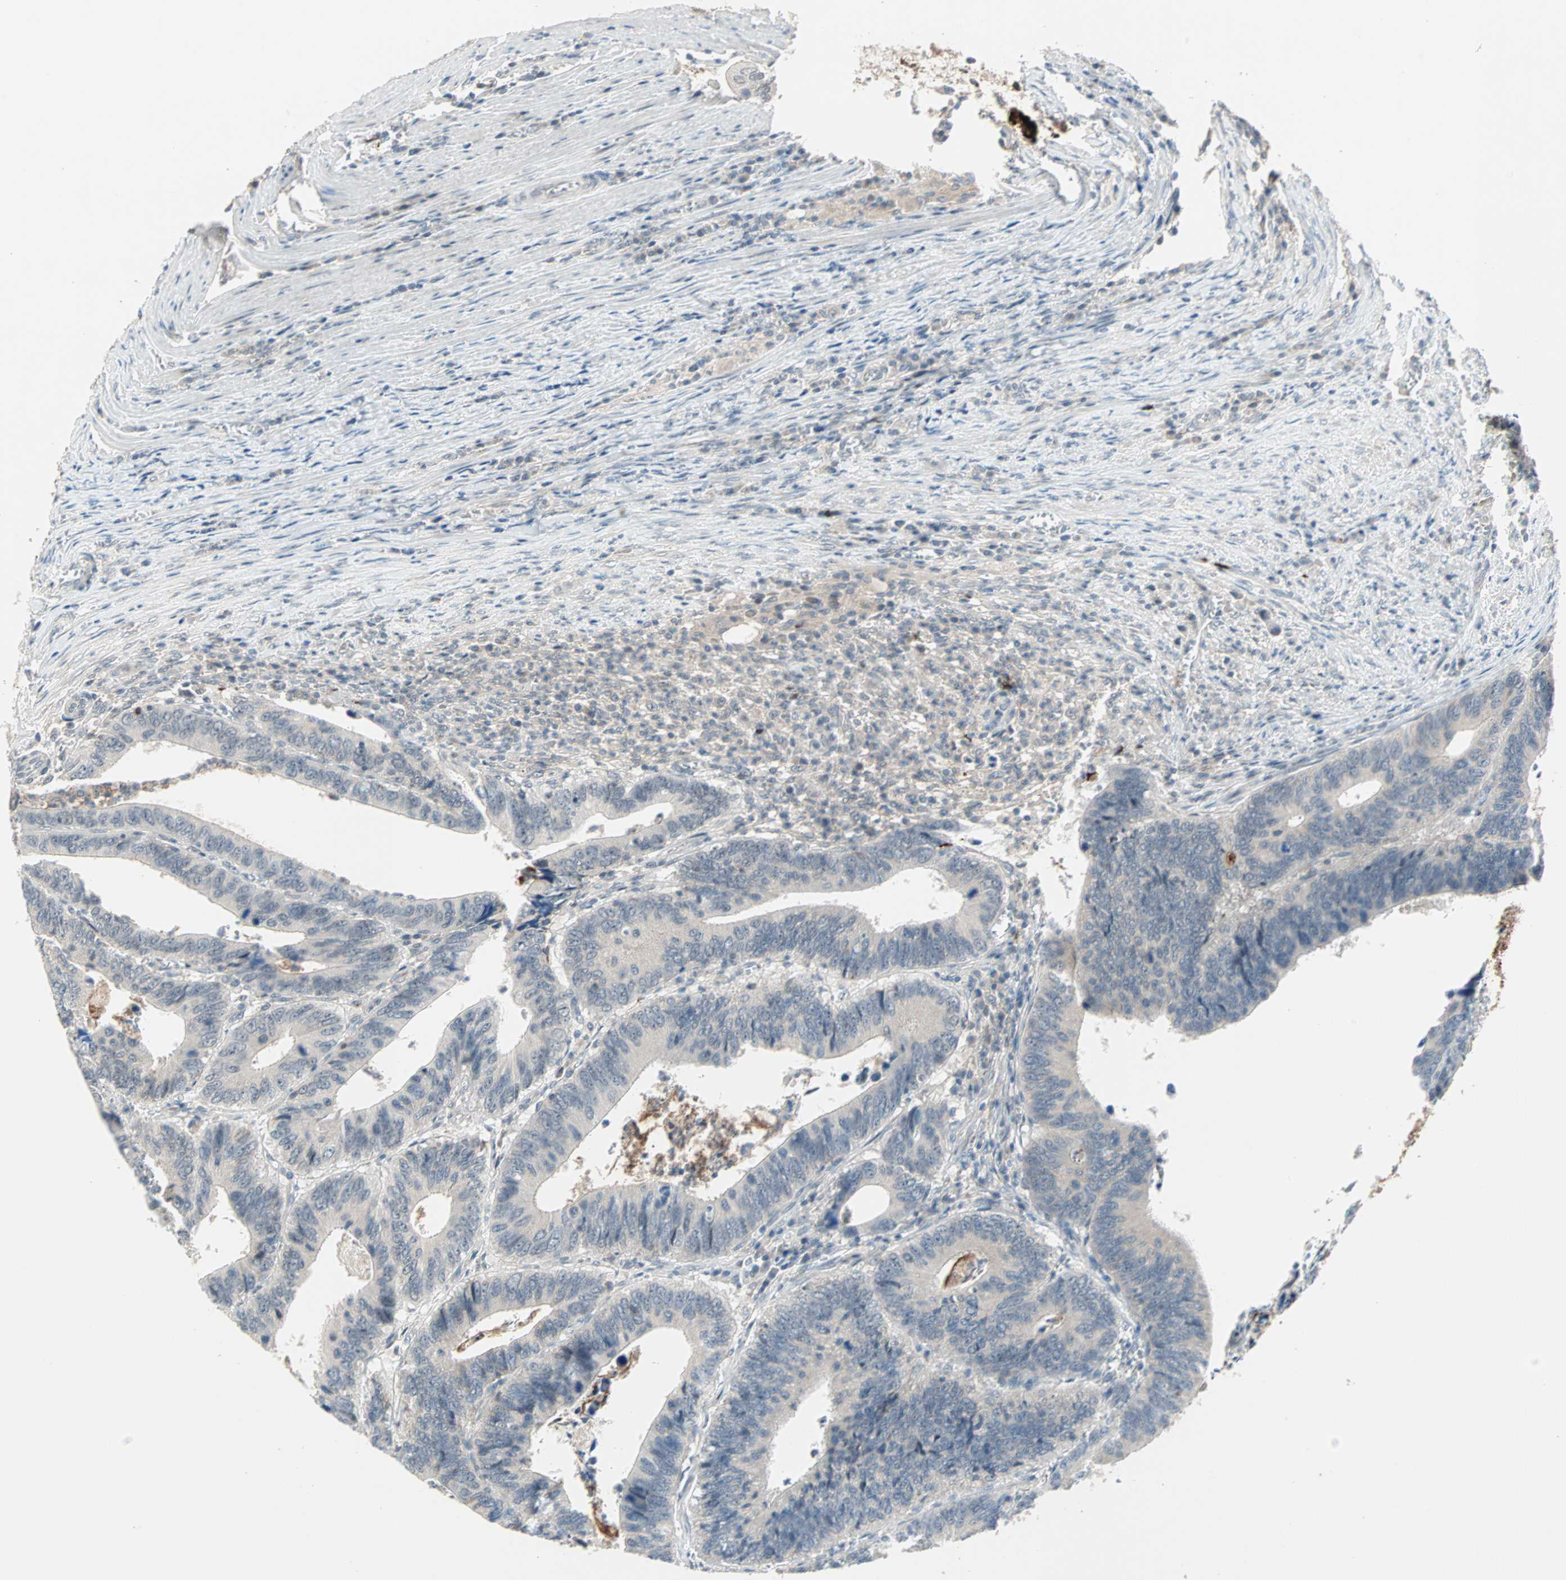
{"staining": {"intensity": "negative", "quantity": "none", "location": "none"}, "tissue": "colorectal cancer", "cell_type": "Tumor cells", "image_type": "cancer", "snomed": [{"axis": "morphology", "description": "Adenocarcinoma, NOS"}, {"axis": "topography", "description": "Colon"}], "caption": "The image demonstrates no staining of tumor cells in adenocarcinoma (colorectal).", "gene": "PROS1", "patient": {"sex": "male", "age": 72}}